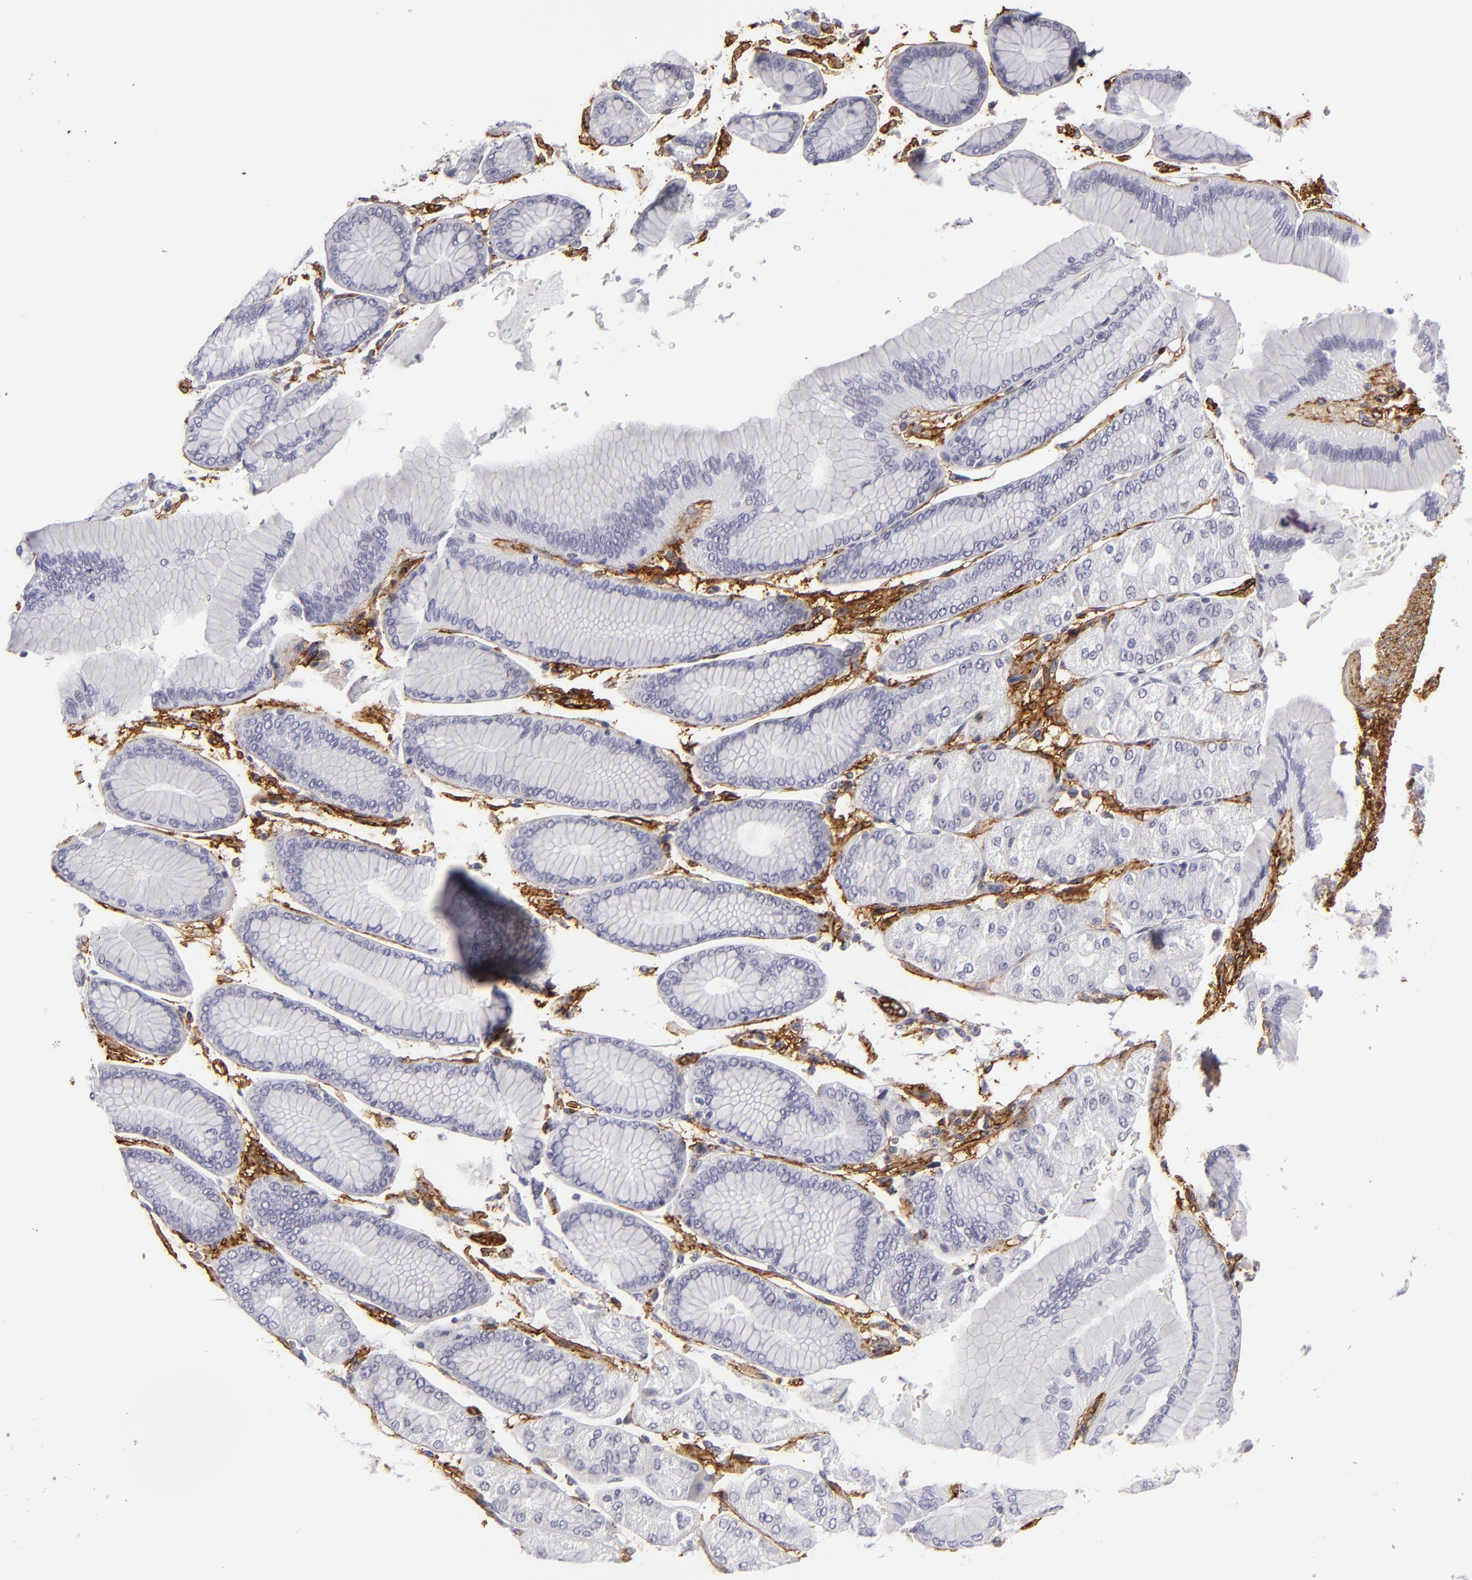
{"staining": {"intensity": "negative", "quantity": "none", "location": "none"}, "tissue": "stomach cancer", "cell_type": "Tumor cells", "image_type": "cancer", "snomed": [{"axis": "morphology", "description": "Adenocarcinoma, NOS"}, {"axis": "topography", "description": "Stomach, upper"}], "caption": "IHC histopathology image of human stomach cancer (adenocarcinoma) stained for a protein (brown), which demonstrates no staining in tumor cells.", "gene": "MCAM", "patient": {"sex": "female", "age": 50}}